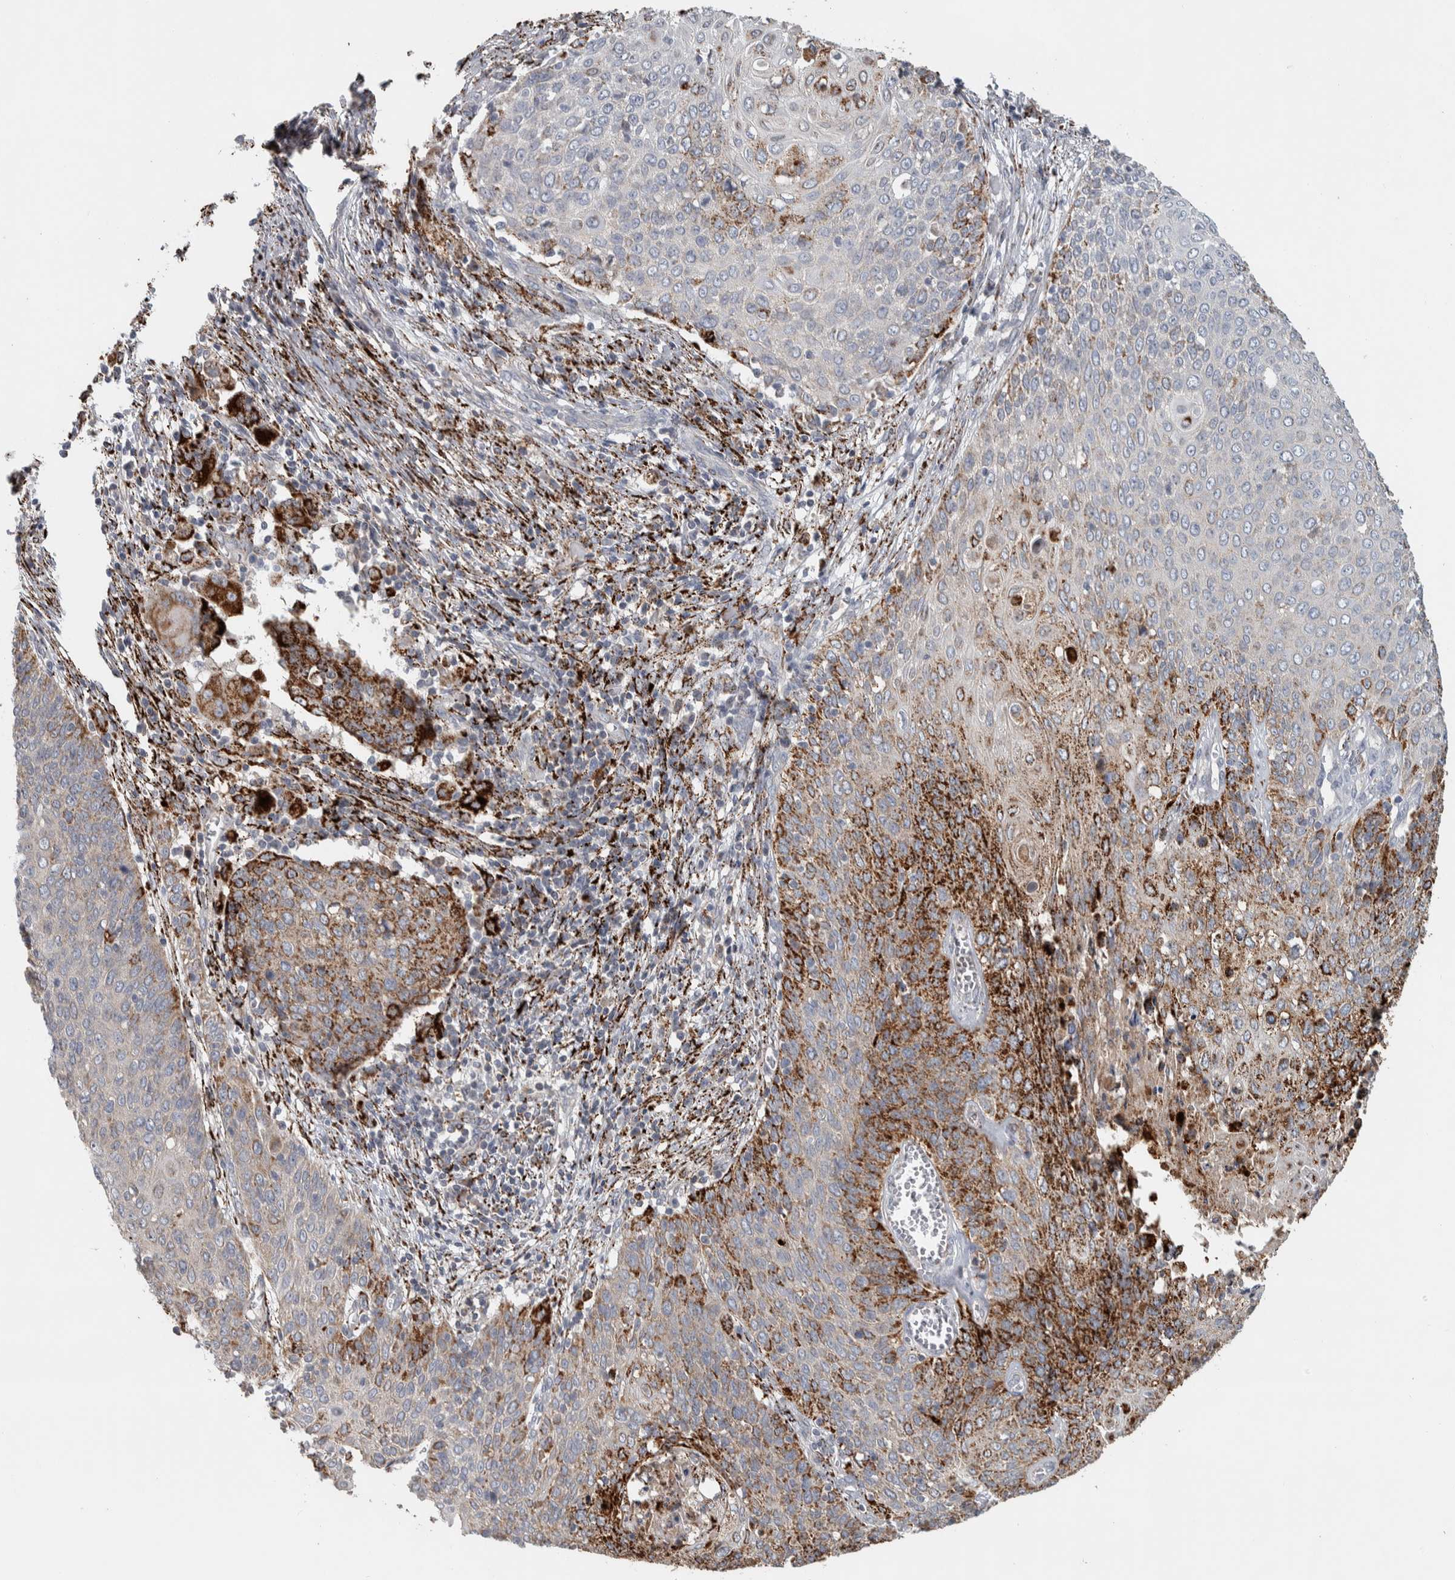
{"staining": {"intensity": "strong", "quantity": "<25%", "location": "cytoplasmic/membranous"}, "tissue": "cervical cancer", "cell_type": "Tumor cells", "image_type": "cancer", "snomed": [{"axis": "morphology", "description": "Squamous cell carcinoma, NOS"}, {"axis": "topography", "description": "Cervix"}], "caption": "Approximately <25% of tumor cells in cervical squamous cell carcinoma demonstrate strong cytoplasmic/membranous protein expression as visualized by brown immunohistochemical staining.", "gene": "FAM78A", "patient": {"sex": "female", "age": 39}}